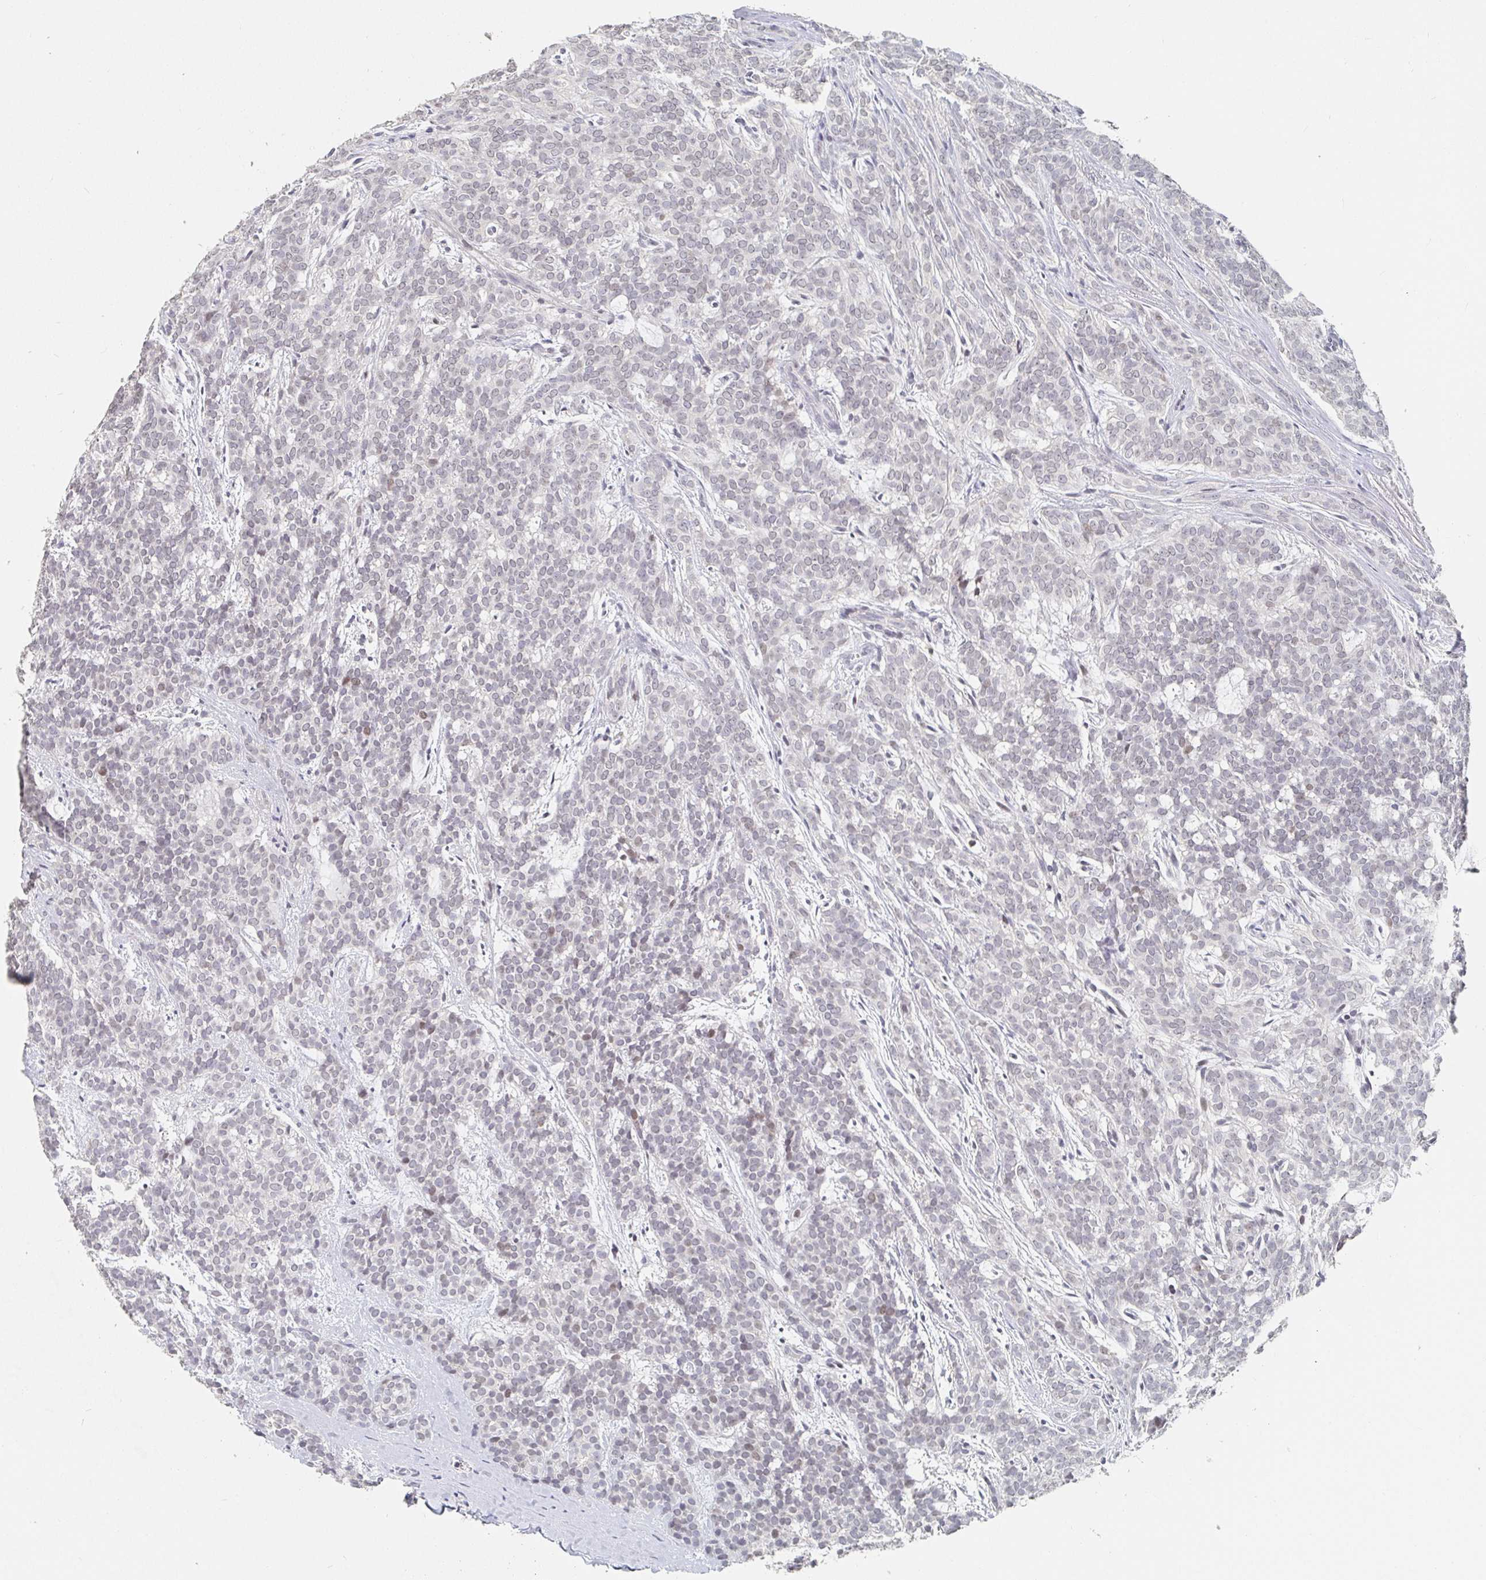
{"staining": {"intensity": "weak", "quantity": "<25%", "location": "nuclear"}, "tissue": "head and neck cancer", "cell_type": "Tumor cells", "image_type": "cancer", "snomed": [{"axis": "morphology", "description": "Normal tissue, NOS"}, {"axis": "morphology", "description": "Adenocarcinoma, NOS"}, {"axis": "topography", "description": "Oral tissue"}, {"axis": "topography", "description": "Head-Neck"}], "caption": "Immunohistochemistry (IHC) of human head and neck cancer demonstrates no positivity in tumor cells.", "gene": "NME9", "patient": {"sex": "female", "age": 57}}